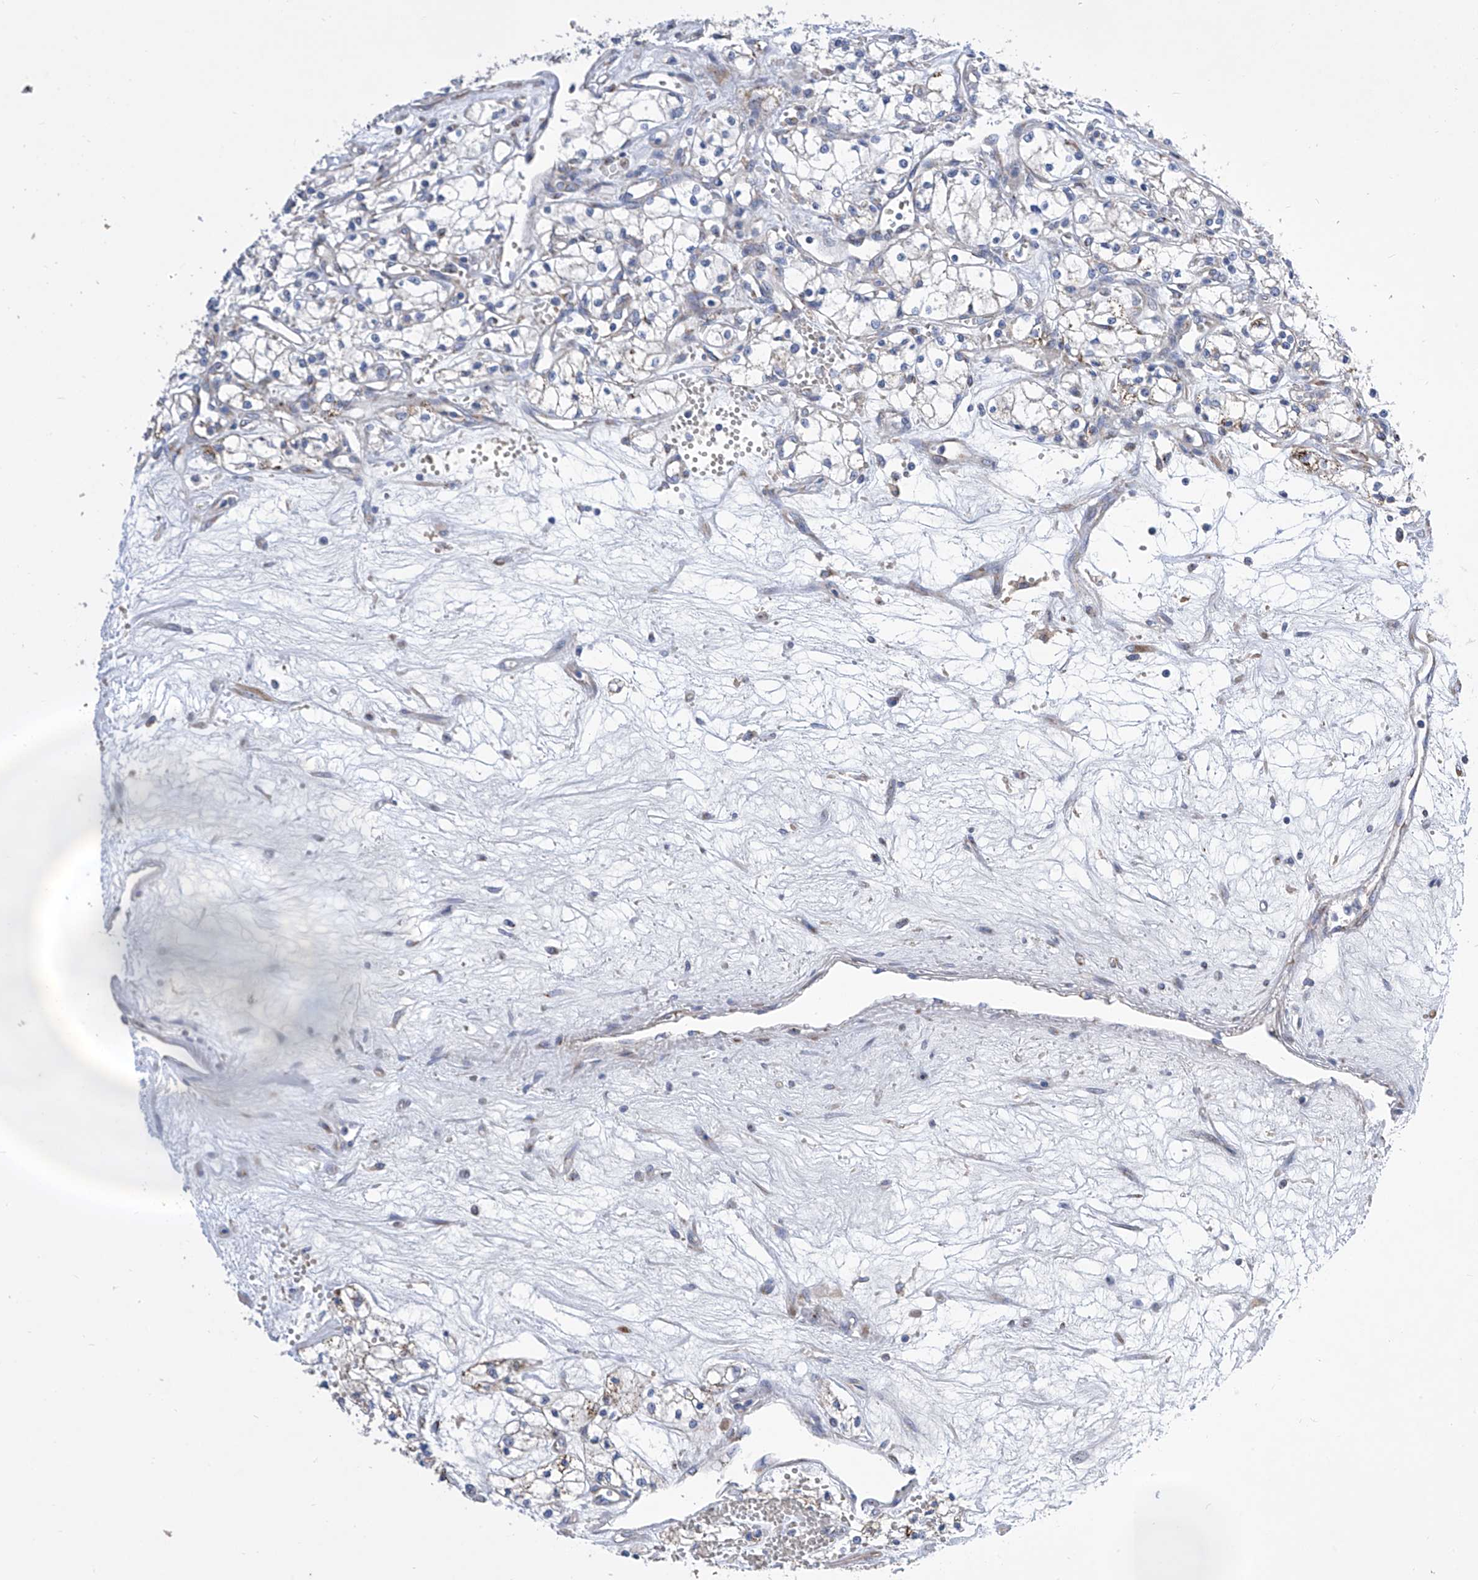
{"staining": {"intensity": "negative", "quantity": "none", "location": "none"}, "tissue": "renal cancer", "cell_type": "Tumor cells", "image_type": "cancer", "snomed": [{"axis": "morphology", "description": "Adenocarcinoma, NOS"}, {"axis": "topography", "description": "Kidney"}], "caption": "DAB (3,3'-diaminobenzidine) immunohistochemical staining of human renal cancer (adenocarcinoma) displays no significant expression in tumor cells. Nuclei are stained in blue.", "gene": "TJAP1", "patient": {"sex": "male", "age": 59}}